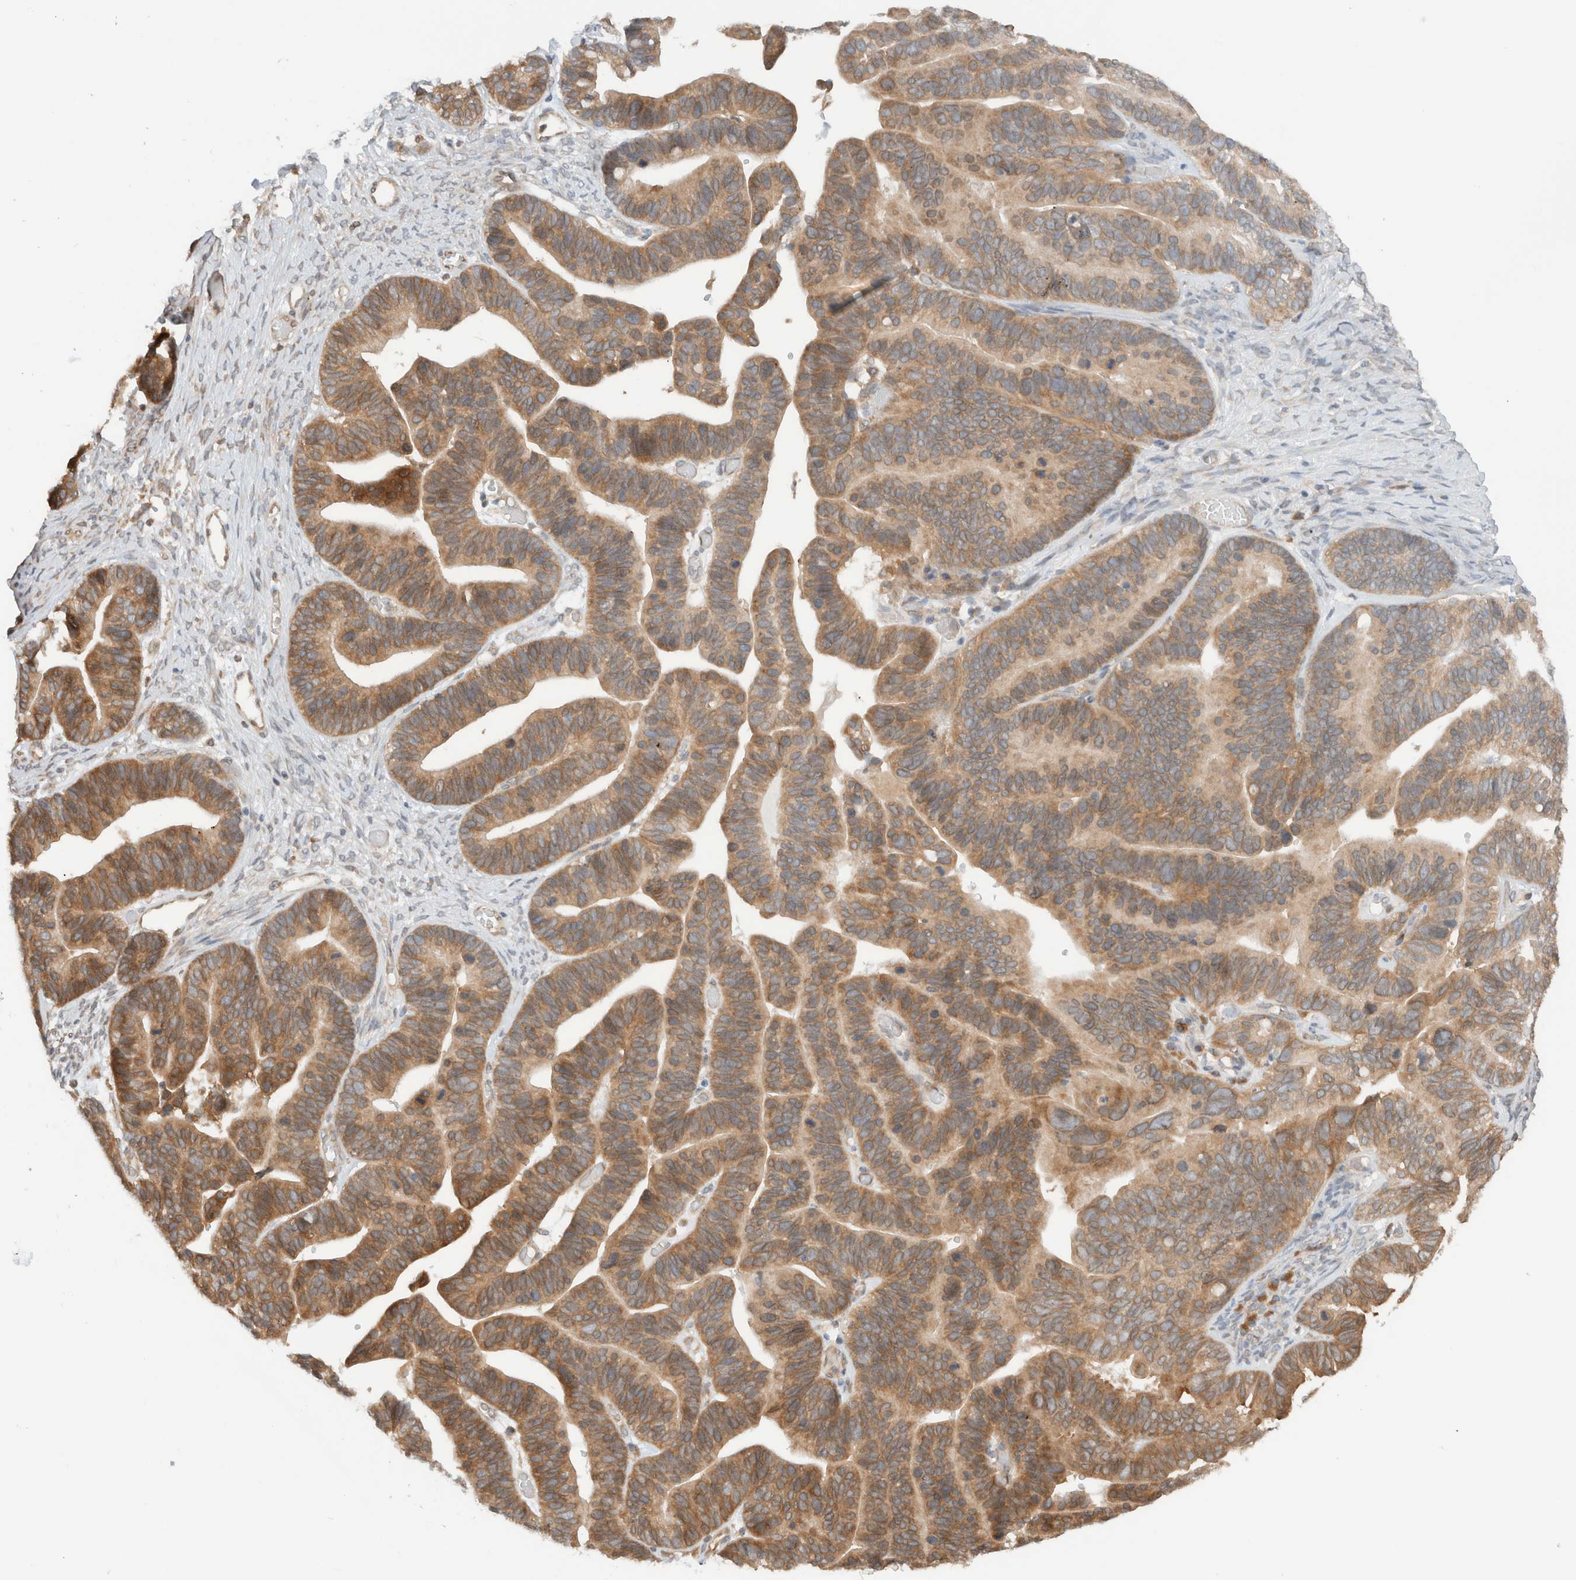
{"staining": {"intensity": "moderate", "quantity": ">75%", "location": "cytoplasmic/membranous"}, "tissue": "ovarian cancer", "cell_type": "Tumor cells", "image_type": "cancer", "snomed": [{"axis": "morphology", "description": "Cystadenocarcinoma, serous, NOS"}, {"axis": "topography", "description": "Ovary"}], "caption": "Immunohistochemistry image of neoplastic tissue: serous cystadenocarcinoma (ovarian) stained using IHC reveals medium levels of moderate protein expression localized specifically in the cytoplasmic/membranous of tumor cells, appearing as a cytoplasmic/membranous brown color.", "gene": "ARFGEF2", "patient": {"sex": "female", "age": 56}}